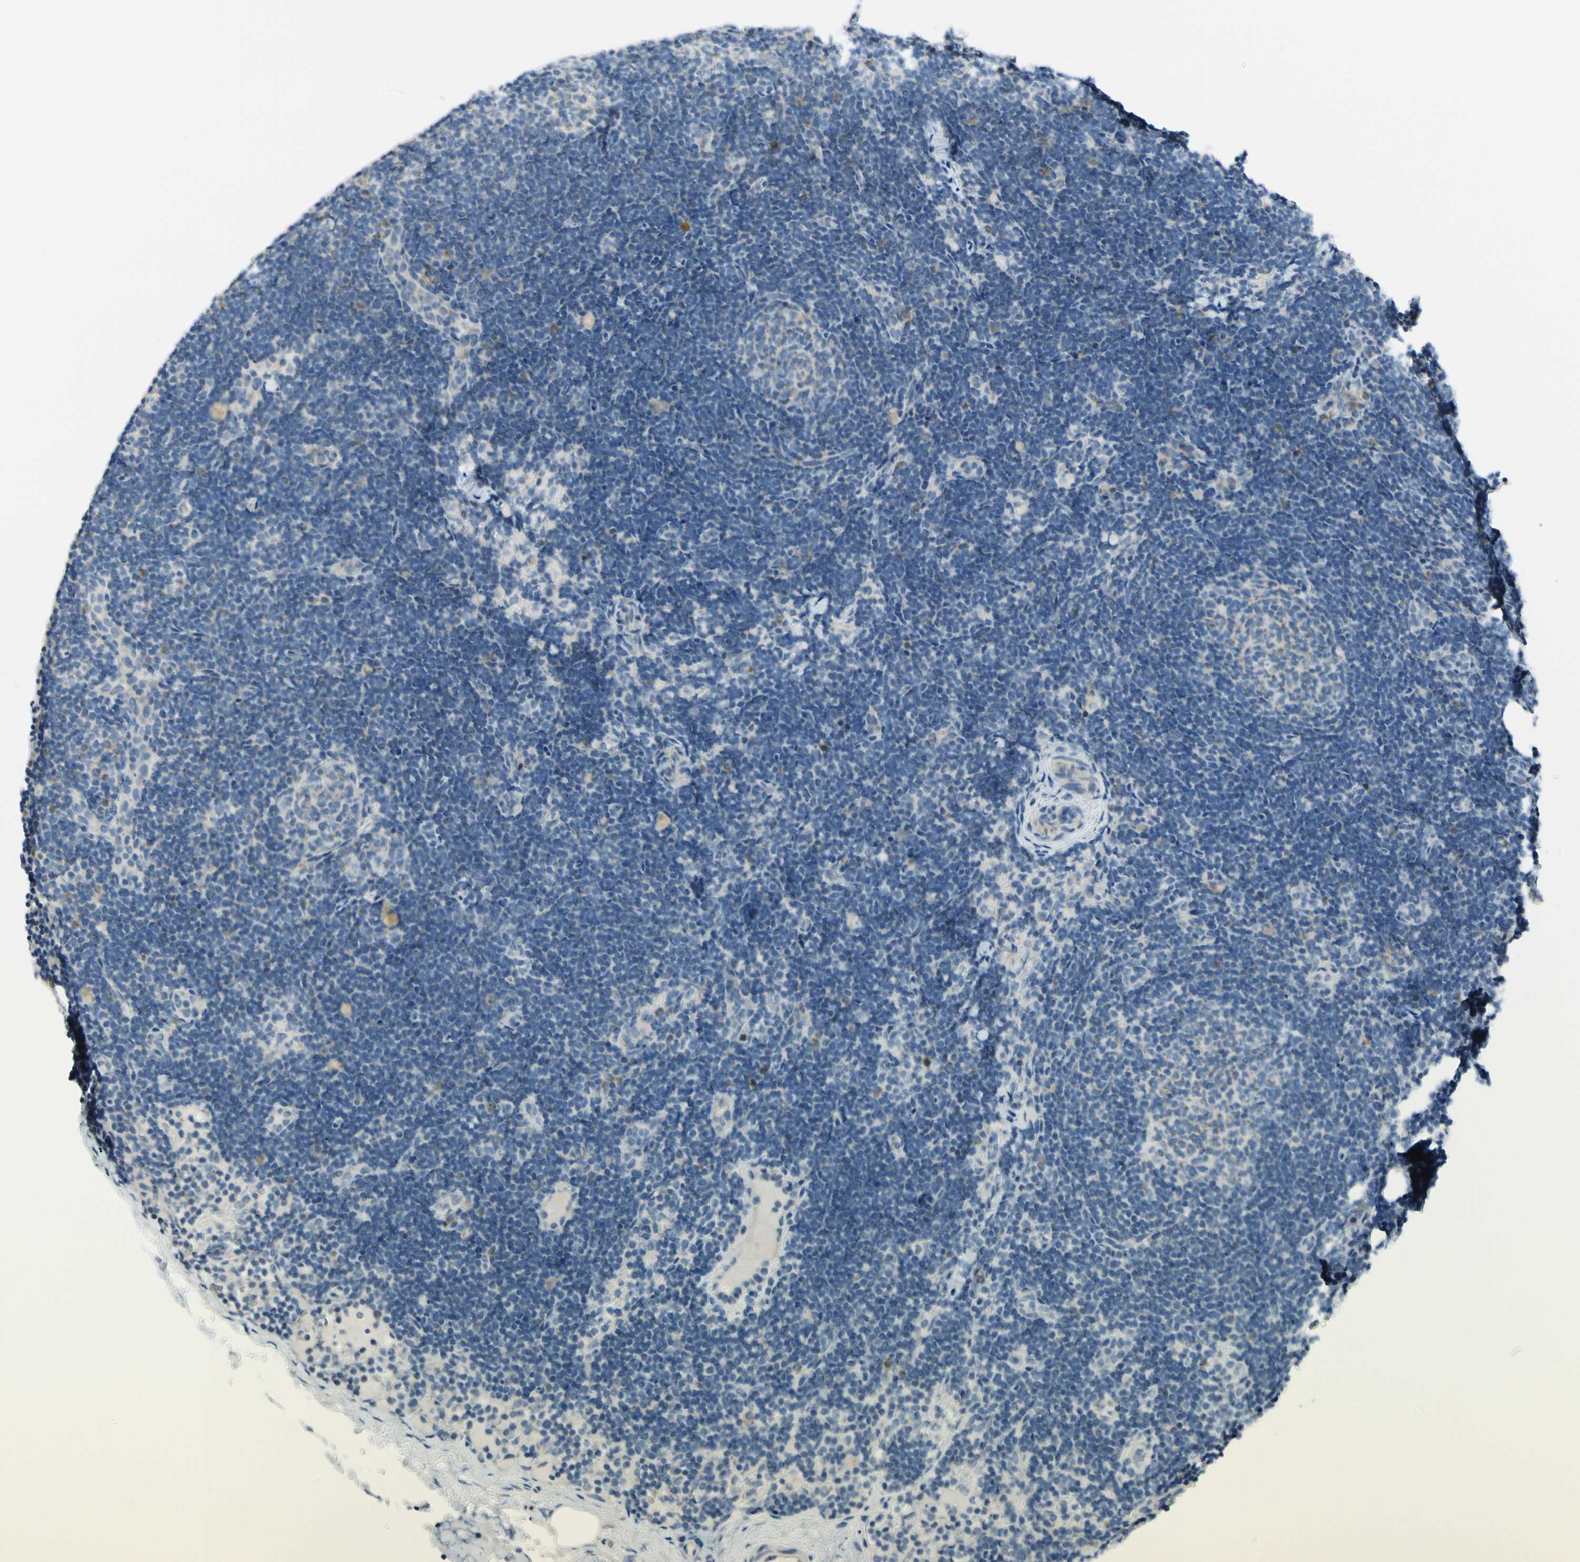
{"staining": {"intensity": "weak", "quantity": "<25%", "location": "cytoplasmic/membranous"}, "tissue": "lymph node", "cell_type": "Germinal center cells", "image_type": "normal", "snomed": [{"axis": "morphology", "description": "Normal tissue, NOS"}, {"axis": "topography", "description": "Lymph node"}], "caption": "Human lymph node stained for a protein using immunohistochemistry (IHC) shows no positivity in germinal center cells.", "gene": "GALNT5", "patient": {"sex": "female", "age": 14}}